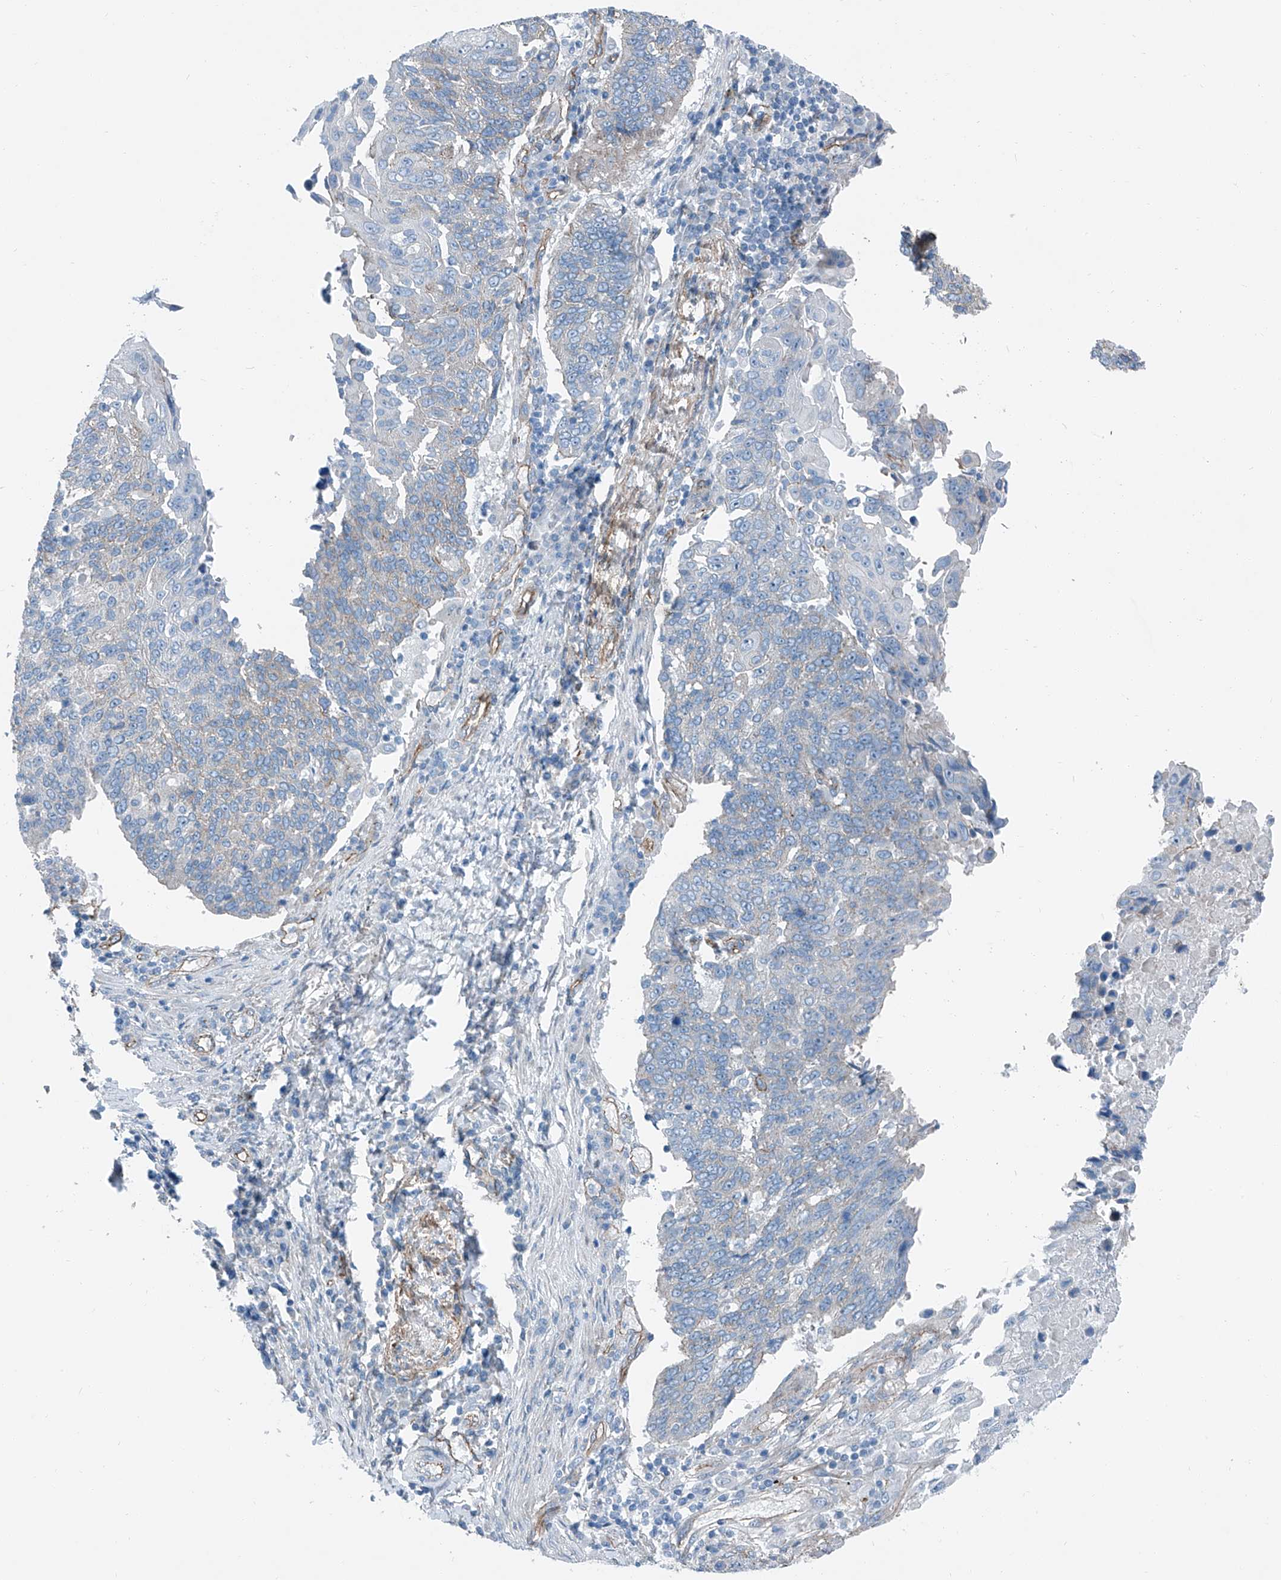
{"staining": {"intensity": "negative", "quantity": "none", "location": "none"}, "tissue": "lung cancer", "cell_type": "Tumor cells", "image_type": "cancer", "snomed": [{"axis": "morphology", "description": "Squamous cell carcinoma, NOS"}, {"axis": "topography", "description": "Lung"}], "caption": "An IHC micrograph of squamous cell carcinoma (lung) is shown. There is no staining in tumor cells of squamous cell carcinoma (lung). (IHC, brightfield microscopy, high magnification).", "gene": "THEMIS2", "patient": {"sex": "male", "age": 66}}